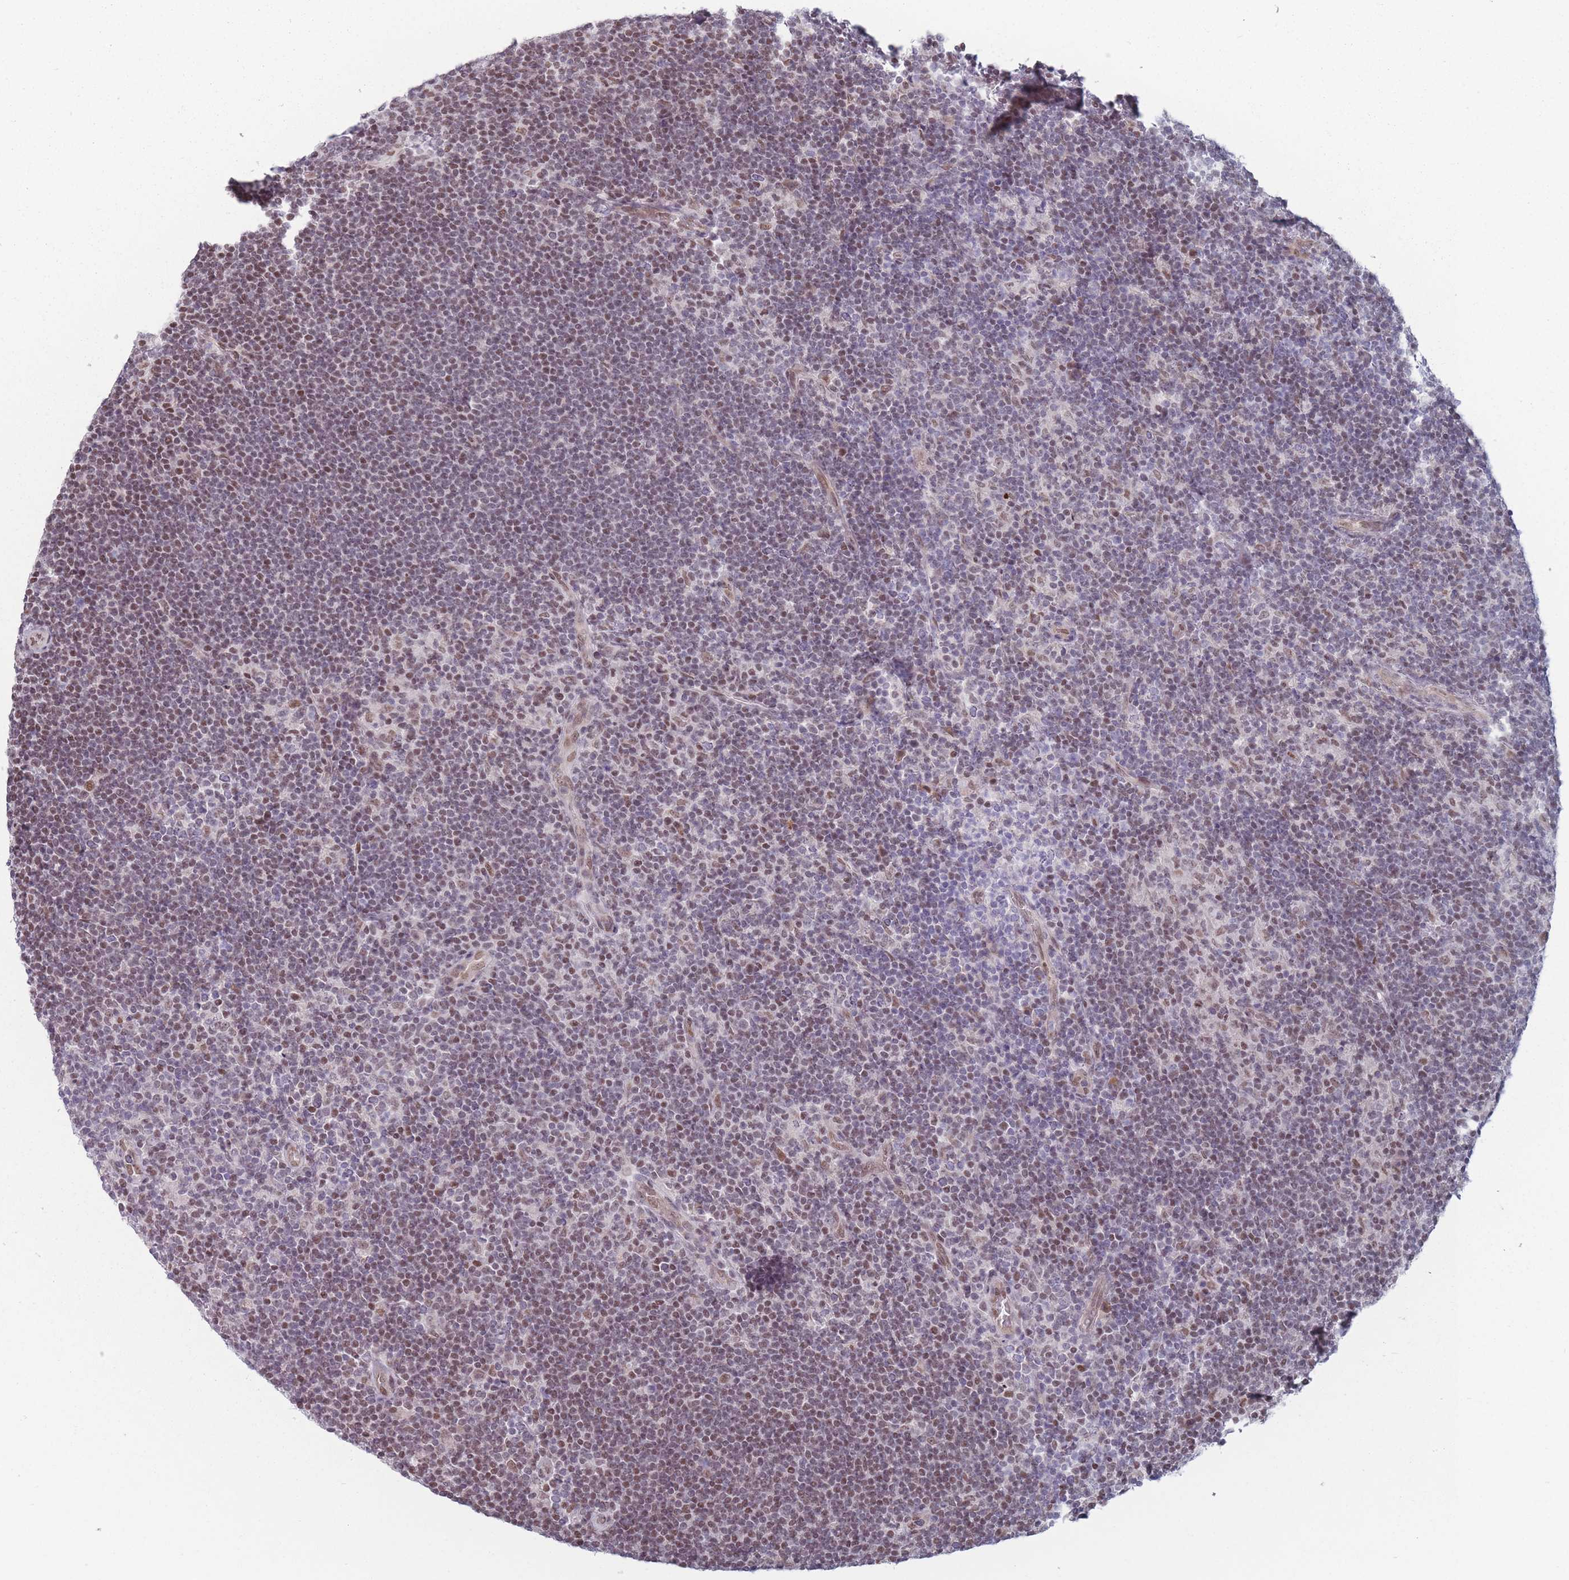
{"staining": {"intensity": "weak", "quantity": "25%-75%", "location": "nuclear"}, "tissue": "lymphoma", "cell_type": "Tumor cells", "image_type": "cancer", "snomed": [{"axis": "morphology", "description": "Hodgkin's disease, NOS"}, {"axis": "topography", "description": "Lymph node"}], "caption": "Immunohistochemistry histopathology image of neoplastic tissue: lymphoma stained using immunohistochemistry demonstrates low levels of weak protein expression localized specifically in the nuclear of tumor cells, appearing as a nuclear brown color.", "gene": "SH3BGRL2", "patient": {"sex": "female", "age": 57}}